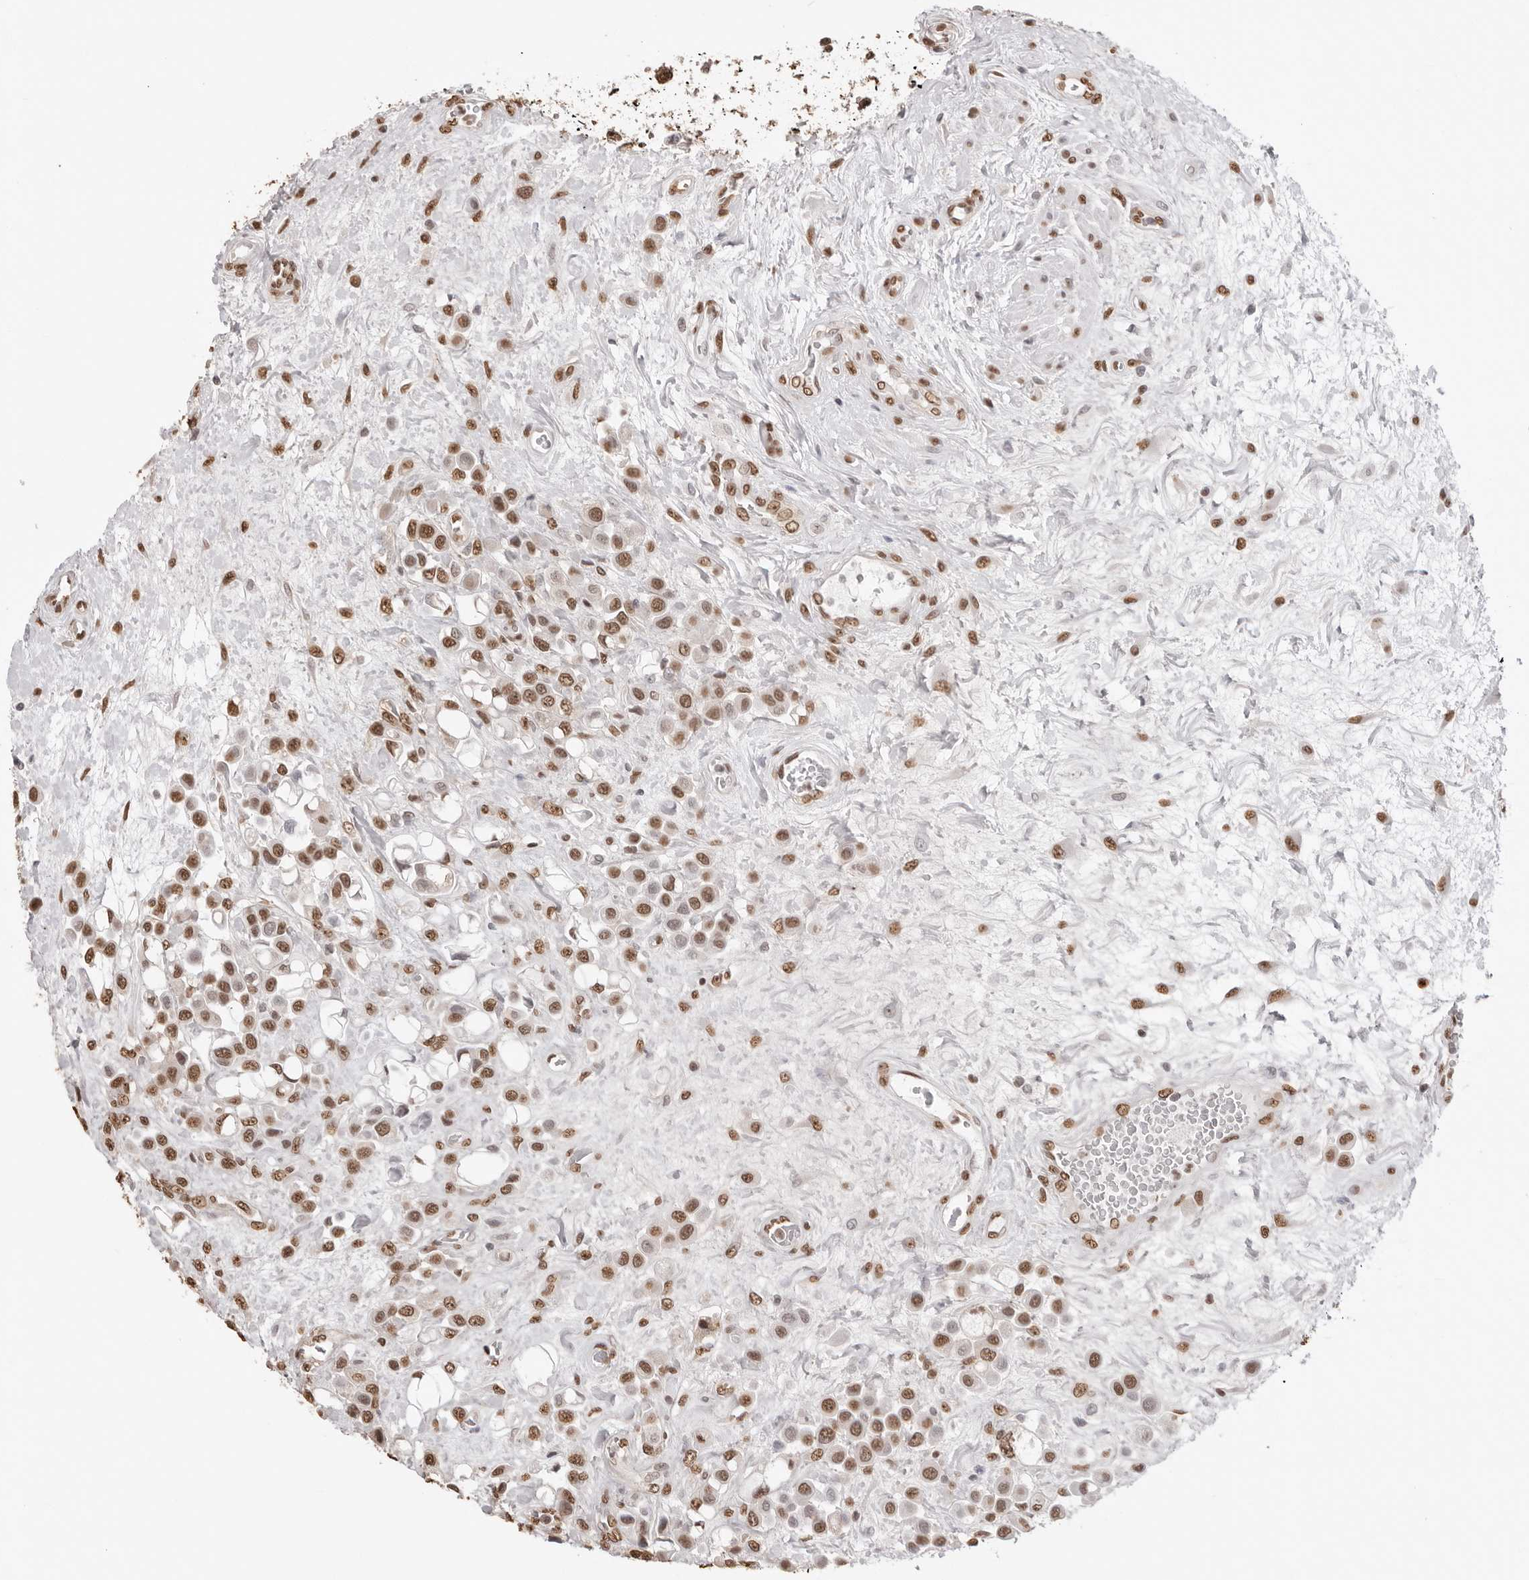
{"staining": {"intensity": "moderate", "quantity": ">75%", "location": "nuclear"}, "tissue": "urothelial cancer", "cell_type": "Tumor cells", "image_type": "cancer", "snomed": [{"axis": "morphology", "description": "Urothelial carcinoma, High grade"}, {"axis": "topography", "description": "Urinary bladder"}], "caption": "Urothelial cancer tissue reveals moderate nuclear expression in approximately >75% of tumor cells", "gene": "OLIG3", "patient": {"sex": "male", "age": 50}}